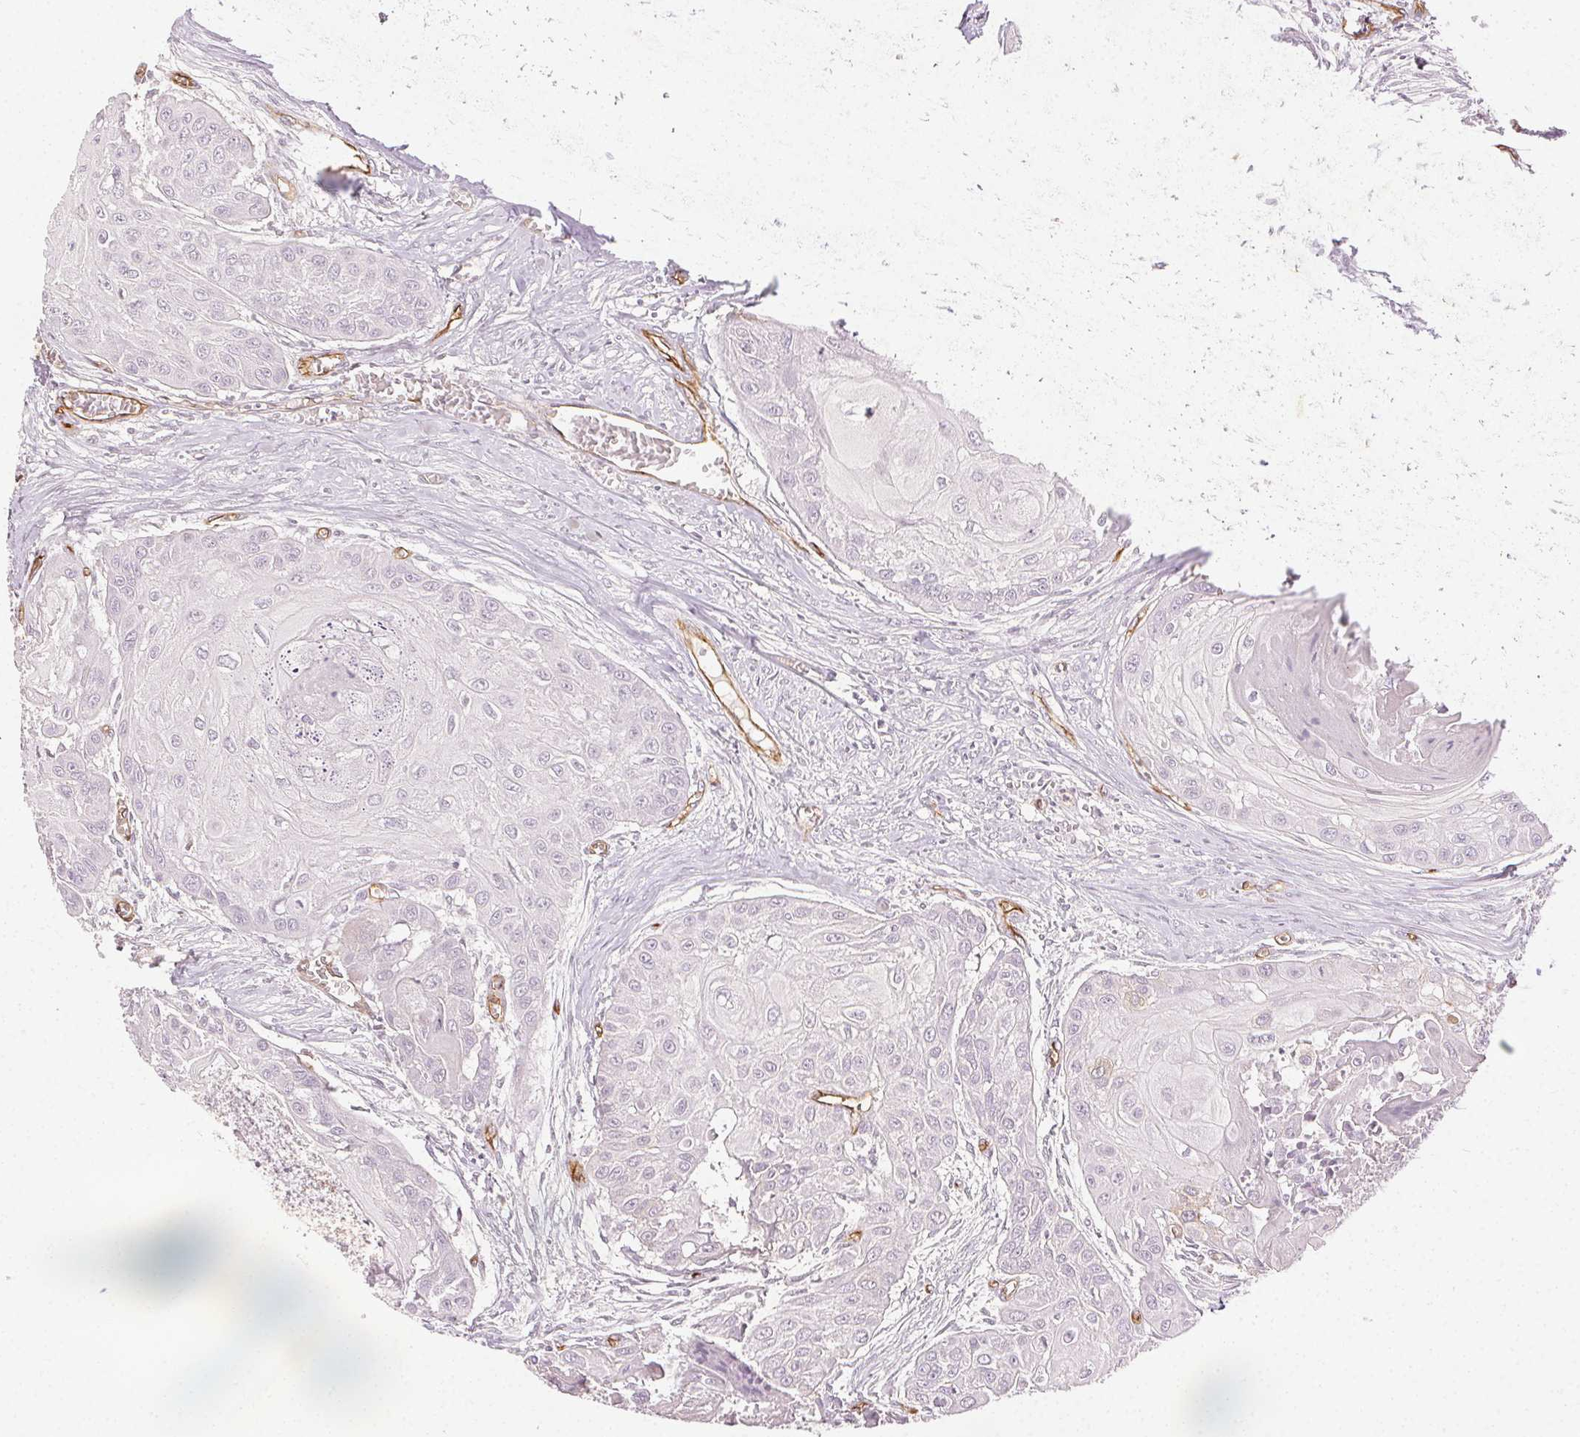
{"staining": {"intensity": "negative", "quantity": "none", "location": "none"}, "tissue": "head and neck cancer", "cell_type": "Tumor cells", "image_type": "cancer", "snomed": [{"axis": "morphology", "description": "Squamous cell carcinoma, NOS"}, {"axis": "topography", "description": "Oral tissue"}, {"axis": "topography", "description": "Head-Neck"}], "caption": "Image shows no protein expression in tumor cells of head and neck cancer tissue.", "gene": "PODXL", "patient": {"sex": "male", "age": 71}}